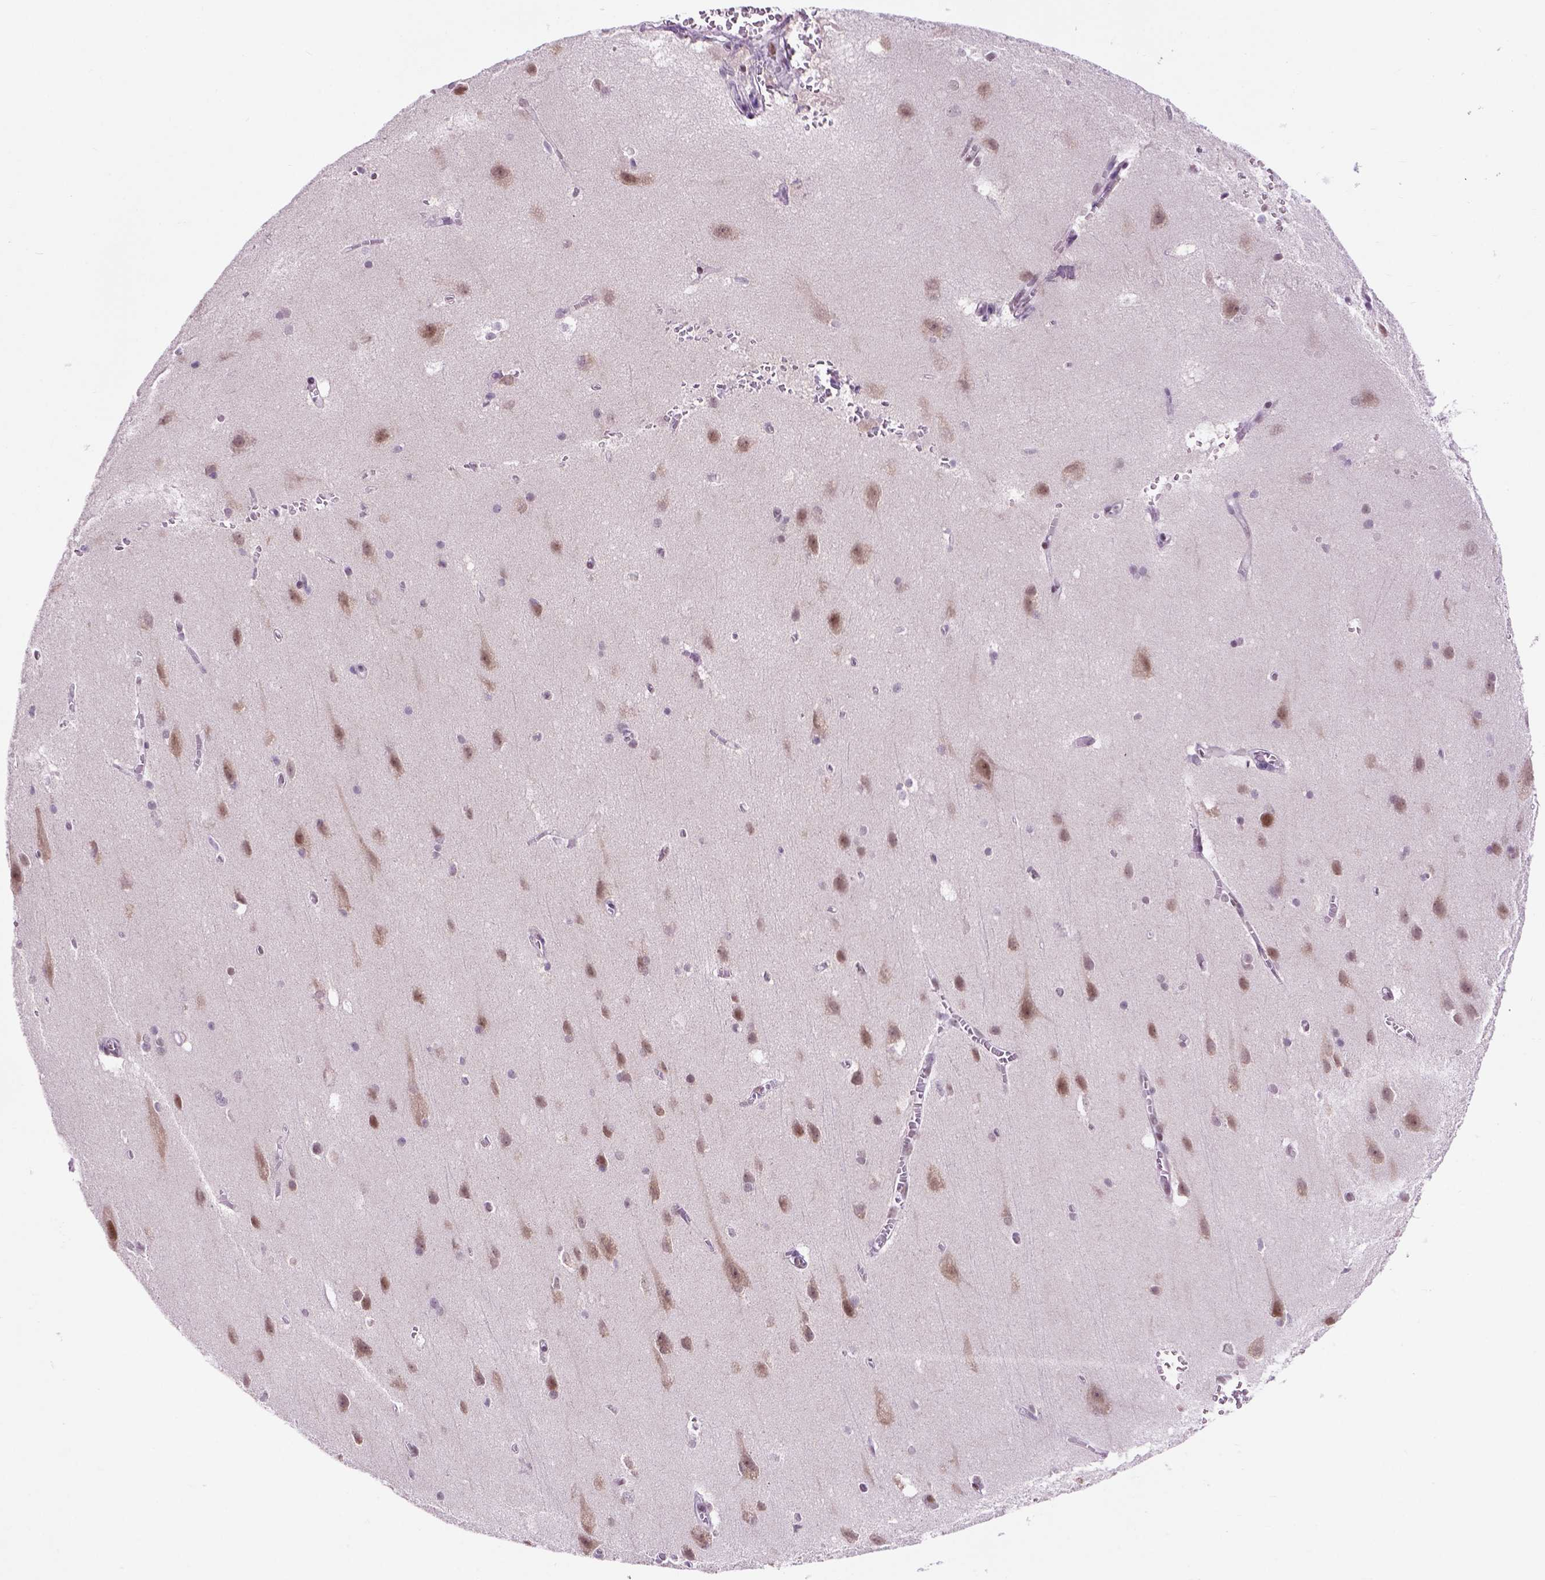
{"staining": {"intensity": "negative", "quantity": "none", "location": "none"}, "tissue": "cerebral cortex", "cell_type": "Endothelial cells", "image_type": "normal", "snomed": [{"axis": "morphology", "description": "Normal tissue, NOS"}, {"axis": "topography", "description": "Cerebral cortex"}], "caption": "The immunohistochemistry (IHC) micrograph has no significant staining in endothelial cells of cerebral cortex.", "gene": "TBPL1", "patient": {"sex": "male", "age": 37}}